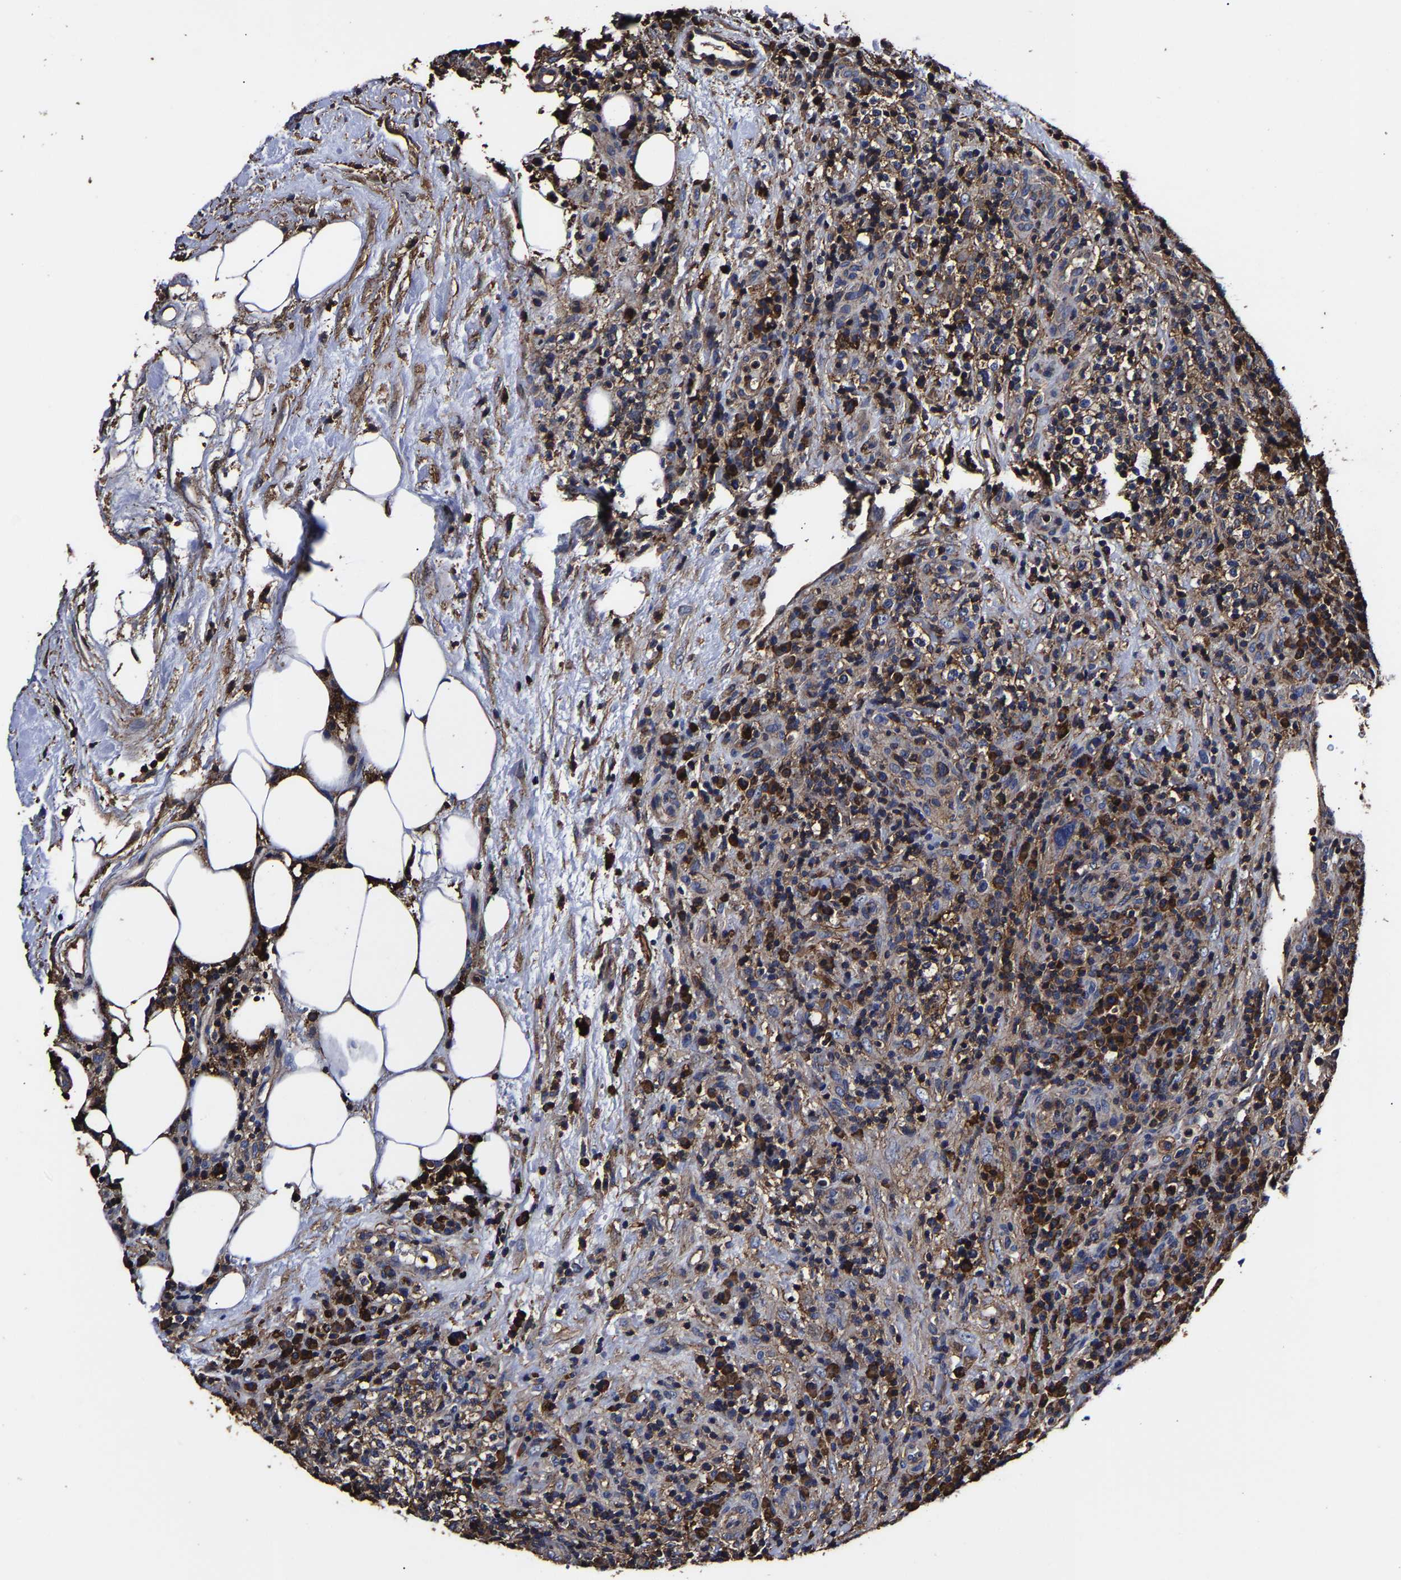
{"staining": {"intensity": "strong", "quantity": "25%-75%", "location": "cytoplasmic/membranous"}, "tissue": "lymphoma", "cell_type": "Tumor cells", "image_type": "cancer", "snomed": [{"axis": "morphology", "description": "Malignant lymphoma, non-Hodgkin's type, High grade"}, {"axis": "topography", "description": "Lymph node"}], "caption": "Immunohistochemistry micrograph of neoplastic tissue: lymphoma stained using IHC demonstrates high levels of strong protein expression localized specifically in the cytoplasmic/membranous of tumor cells, appearing as a cytoplasmic/membranous brown color.", "gene": "SSH3", "patient": {"sex": "female", "age": 76}}